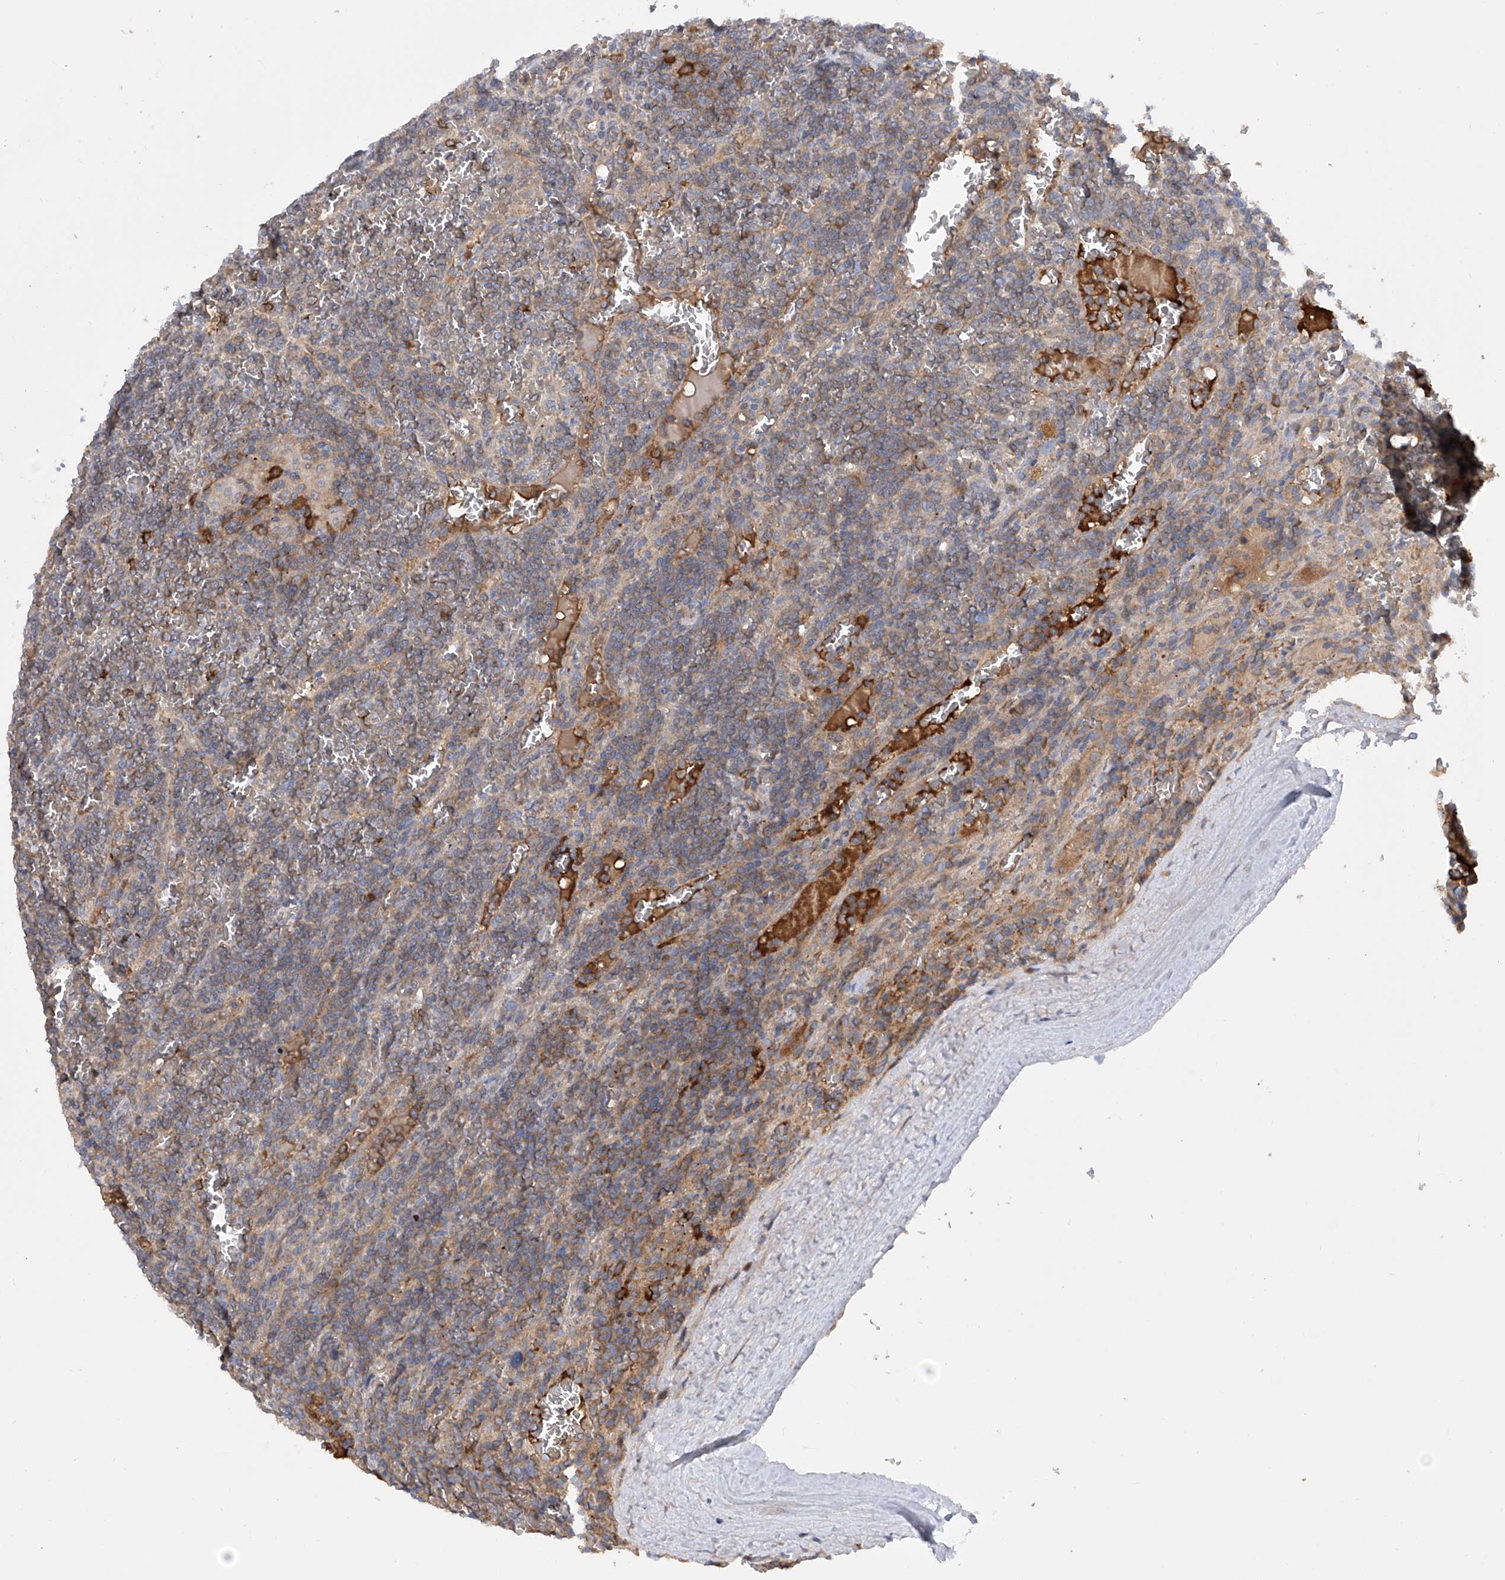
{"staining": {"intensity": "moderate", "quantity": "<25%", "location": "cytoplasmic/membranous"}, "tissue": "lymphoma", "cell_type": "Tumor cells", "image_type": "cancer", "snomed": [{"axis": "morphology", "description": "Malignant lymphoma, non-Hodgkin's type, Low grade"}, {"axis": "topography", "description": "Spleen"}], "caption": "DAB (3,3'-diaminobenzidine) immunohistochemical staining of human low-grade malignant lymphoma, non-Hodgkin's type shows moderate cytoplasmic/membranous protein expression in approximately <25% of tumor cells.", "gene": "NUDT17", "patient": {"sex": "female", "age": 19}}